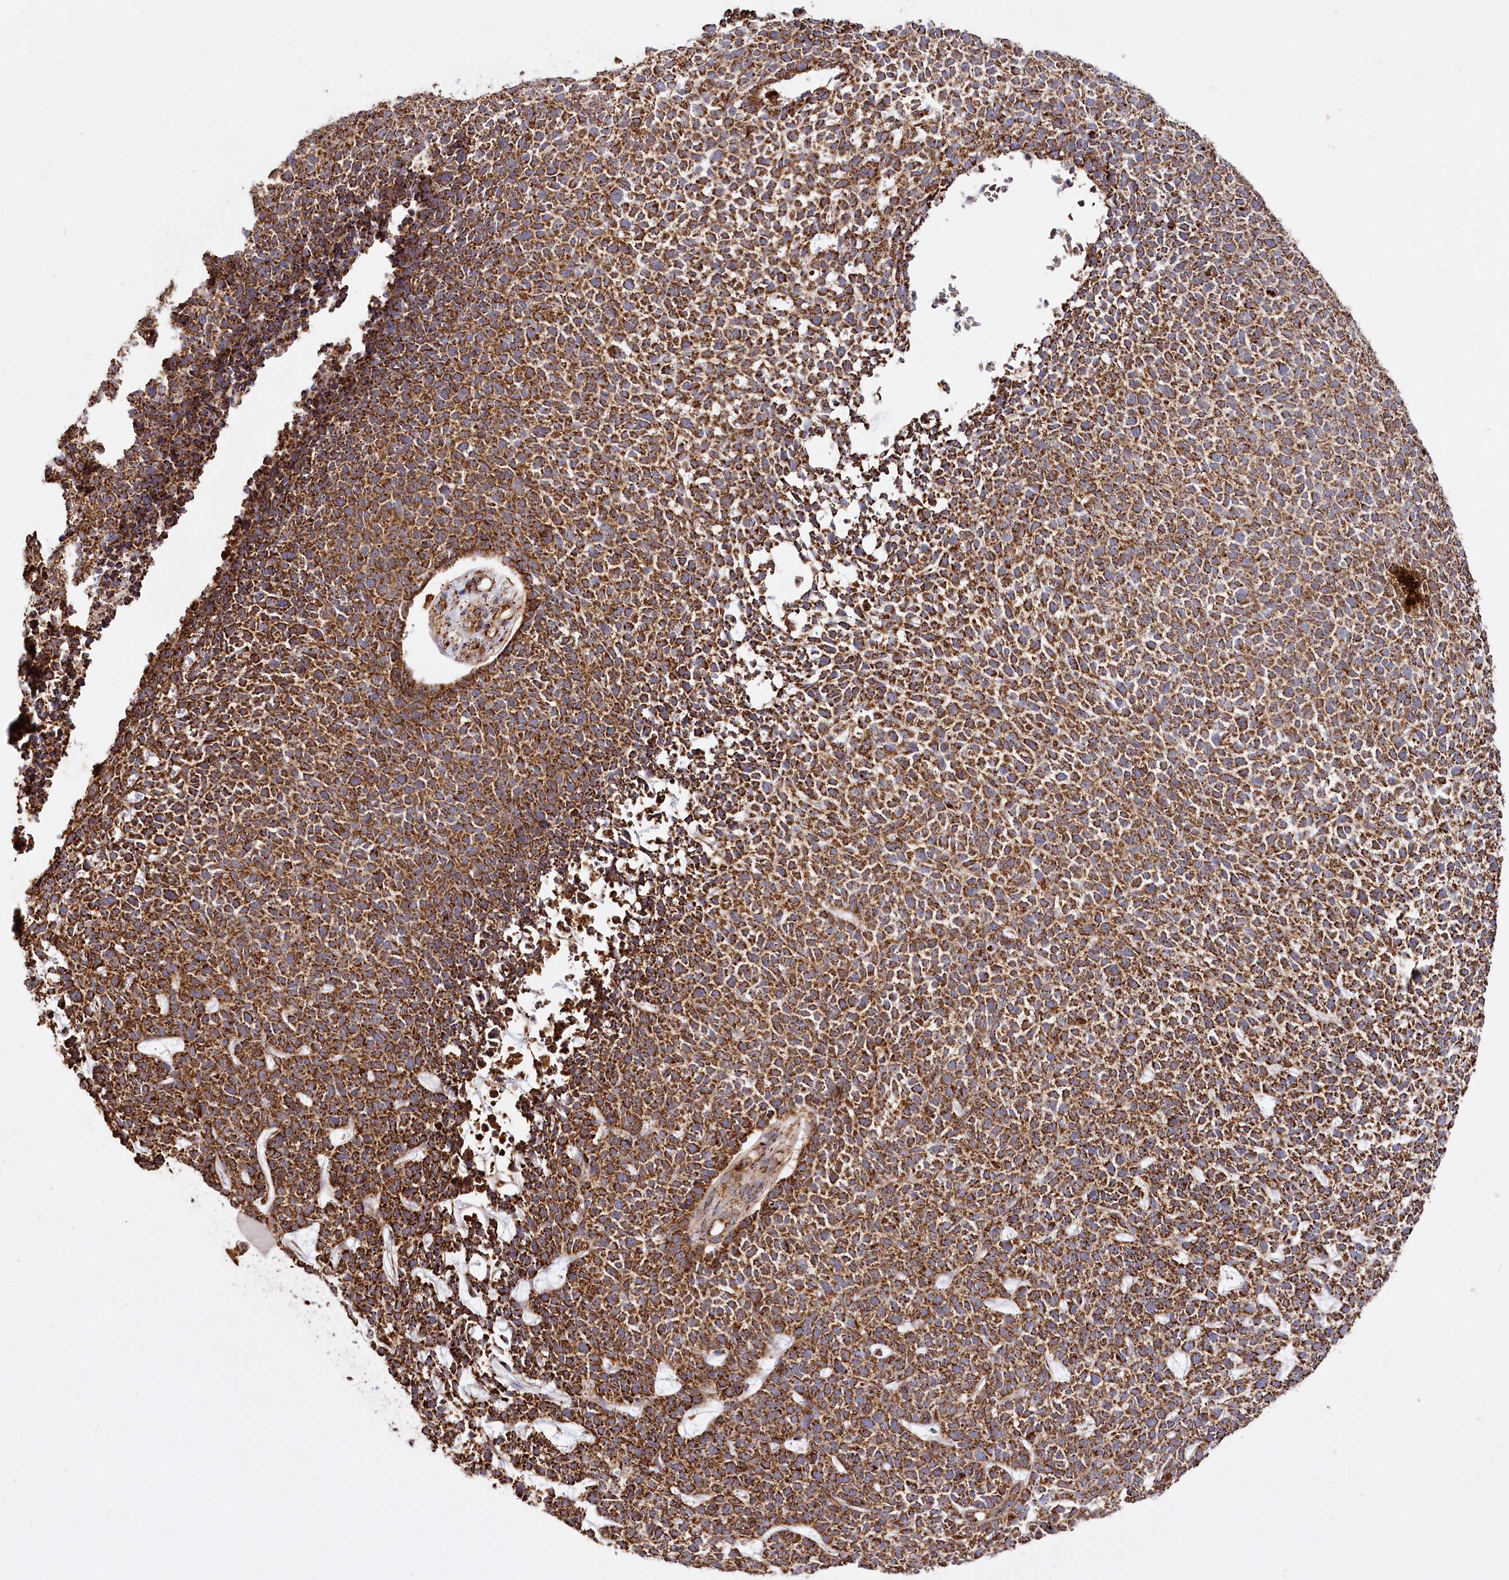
{"staining": {"intensity": "strong", "quantity": ">75%", "location": "cytoplasmic/membranous"}, "tissue": "skin cancer", "cell_type": "Tumor cells", "image_type": "cancer", "snomed": [{"axis": "morphology", "description": "Basal cell carcinoma"}, {"axis": "topography", "description": "Skin"}], "caption": "Basal cell carcinoma (skin) was stained to show a protein in brown. There is high levels of strong cytoplasmic/membranous positivity in approximately >75% of tumor cells.", "gene": "CARD19", "patient": {"sex": "female", "age": 84}}